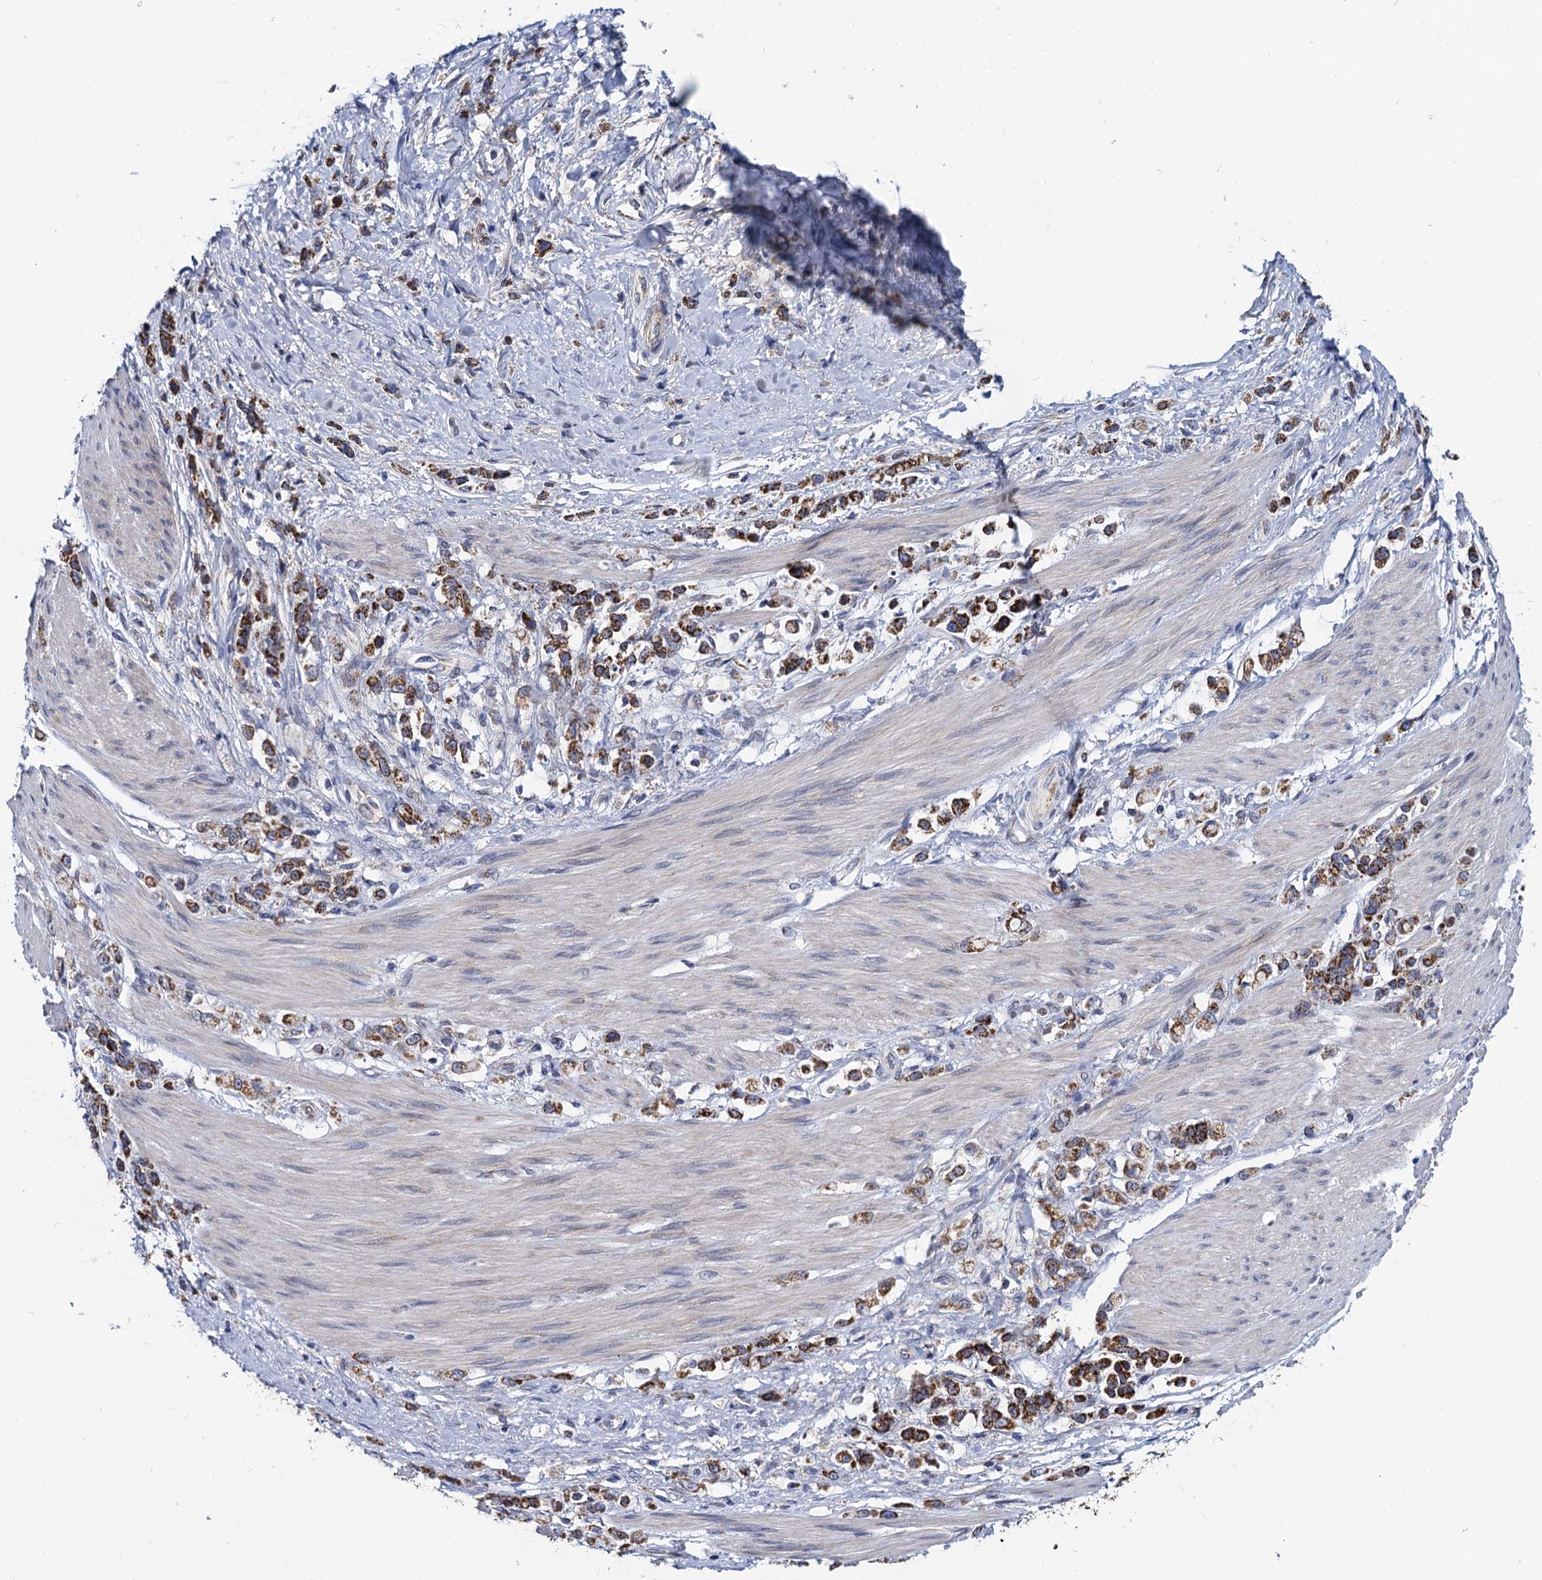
{"staining": {"intensity": "moderate", "quantity": ">75%", "location": "cytoplasmic/membranous"}, "tissue": "stomach cancer", "cell_type": "Tumor cells", "image_type": "cancer", "snomed": [{"axis": "morphology", "description": "Adenocarcinoma, NOS"}, {"axis": "topography", "description": "Stomach"}], "caption": "Moderate cytoplasmic/membranous expression for a protein is identified in approximately >75% of tumor cells of stomach adenocarcinoma using immunohistochemistry (IHC).", "gene": "PTCD3", "patient": {"sex": "female", "age": 60}}